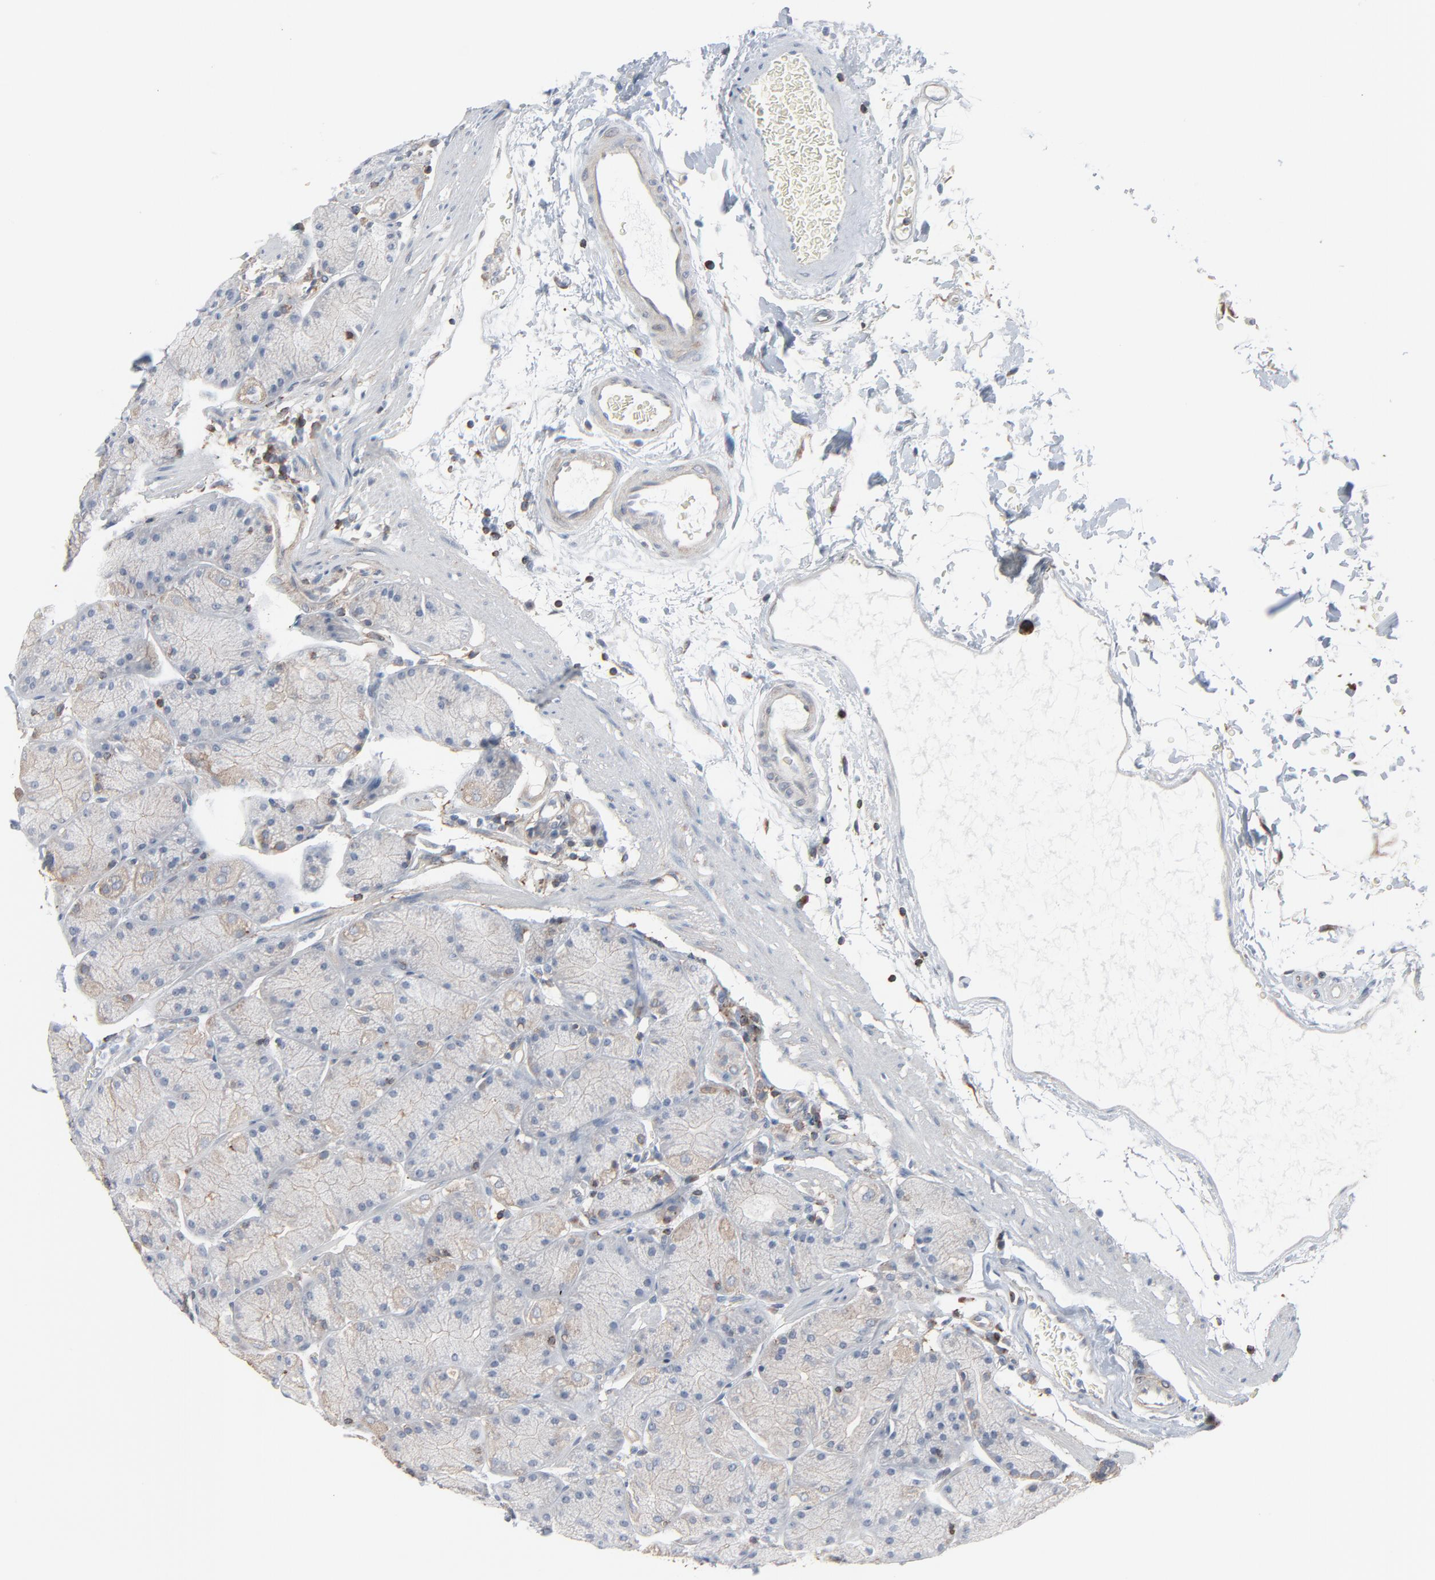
{"staining": {"intensity": "moderate", "quantity": ">75%", "location": "cytoplasmic/membranous"}, "tissue": "stomach", "cell_type": "Glandular cells", "image_type": "normal", "snomed": [{"axis": "morphology", "description": "Normal tissue, NOS"}, {"axis": "topography", "description": "Stomach, upper"}, {"axis": "topography", "description": "Stomach"}], "caption": "High-magnification brightfield microscopy of benign stomach stained with DAB (3,3'-diaminobenzidine) (brown) and counterstained with hematoxylin (blue). glandular cells exhibit moderate cytoplasmic/membranous staining is seen in about>75% of cells.", "gene": "OPTN", "patient": {"sex": "male", "age": 76}}